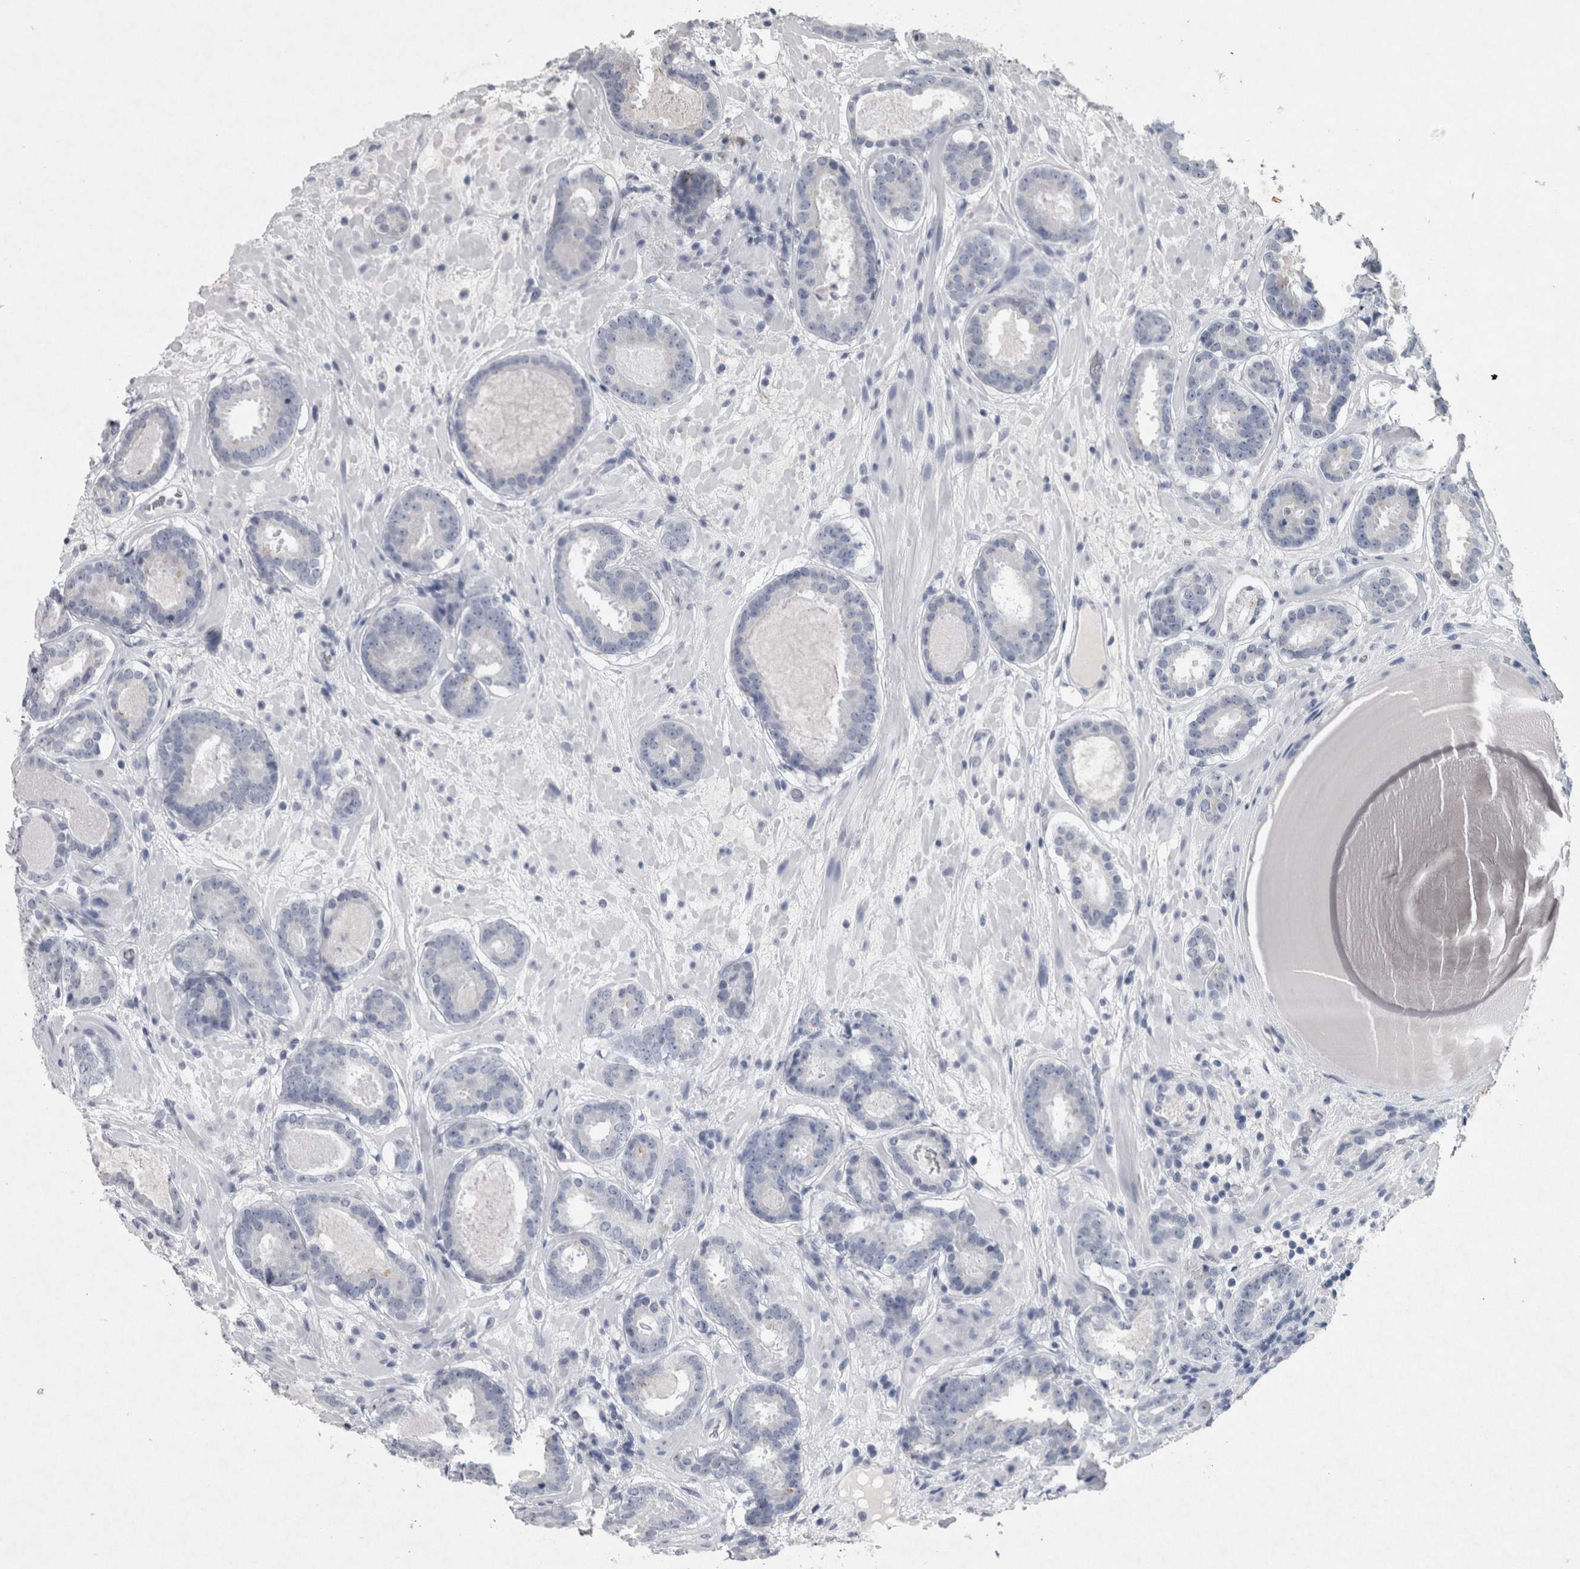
{"staining": {"intensity": "negative", "quantity": "none", "location": "none"}, "tissue": "prostate cancer", "cell_type": "Tumor cells", "image_type": "cancer", "snomed": [{"axis": "morphology", "description": "Adenocarcinoma, Low grade"}, {"axis": "topography", "description": "Prostate"}], "caption": "A histopathology image of adenocarcinoma (low-grade) (prostate) stained for a protein demonstrates no brown staining in tumor cells. (Immunohistochemistry, brightfield microscopy, high magnification).", "gene": "WNT7A", "patient": {"sex": "male", "age": 69}}